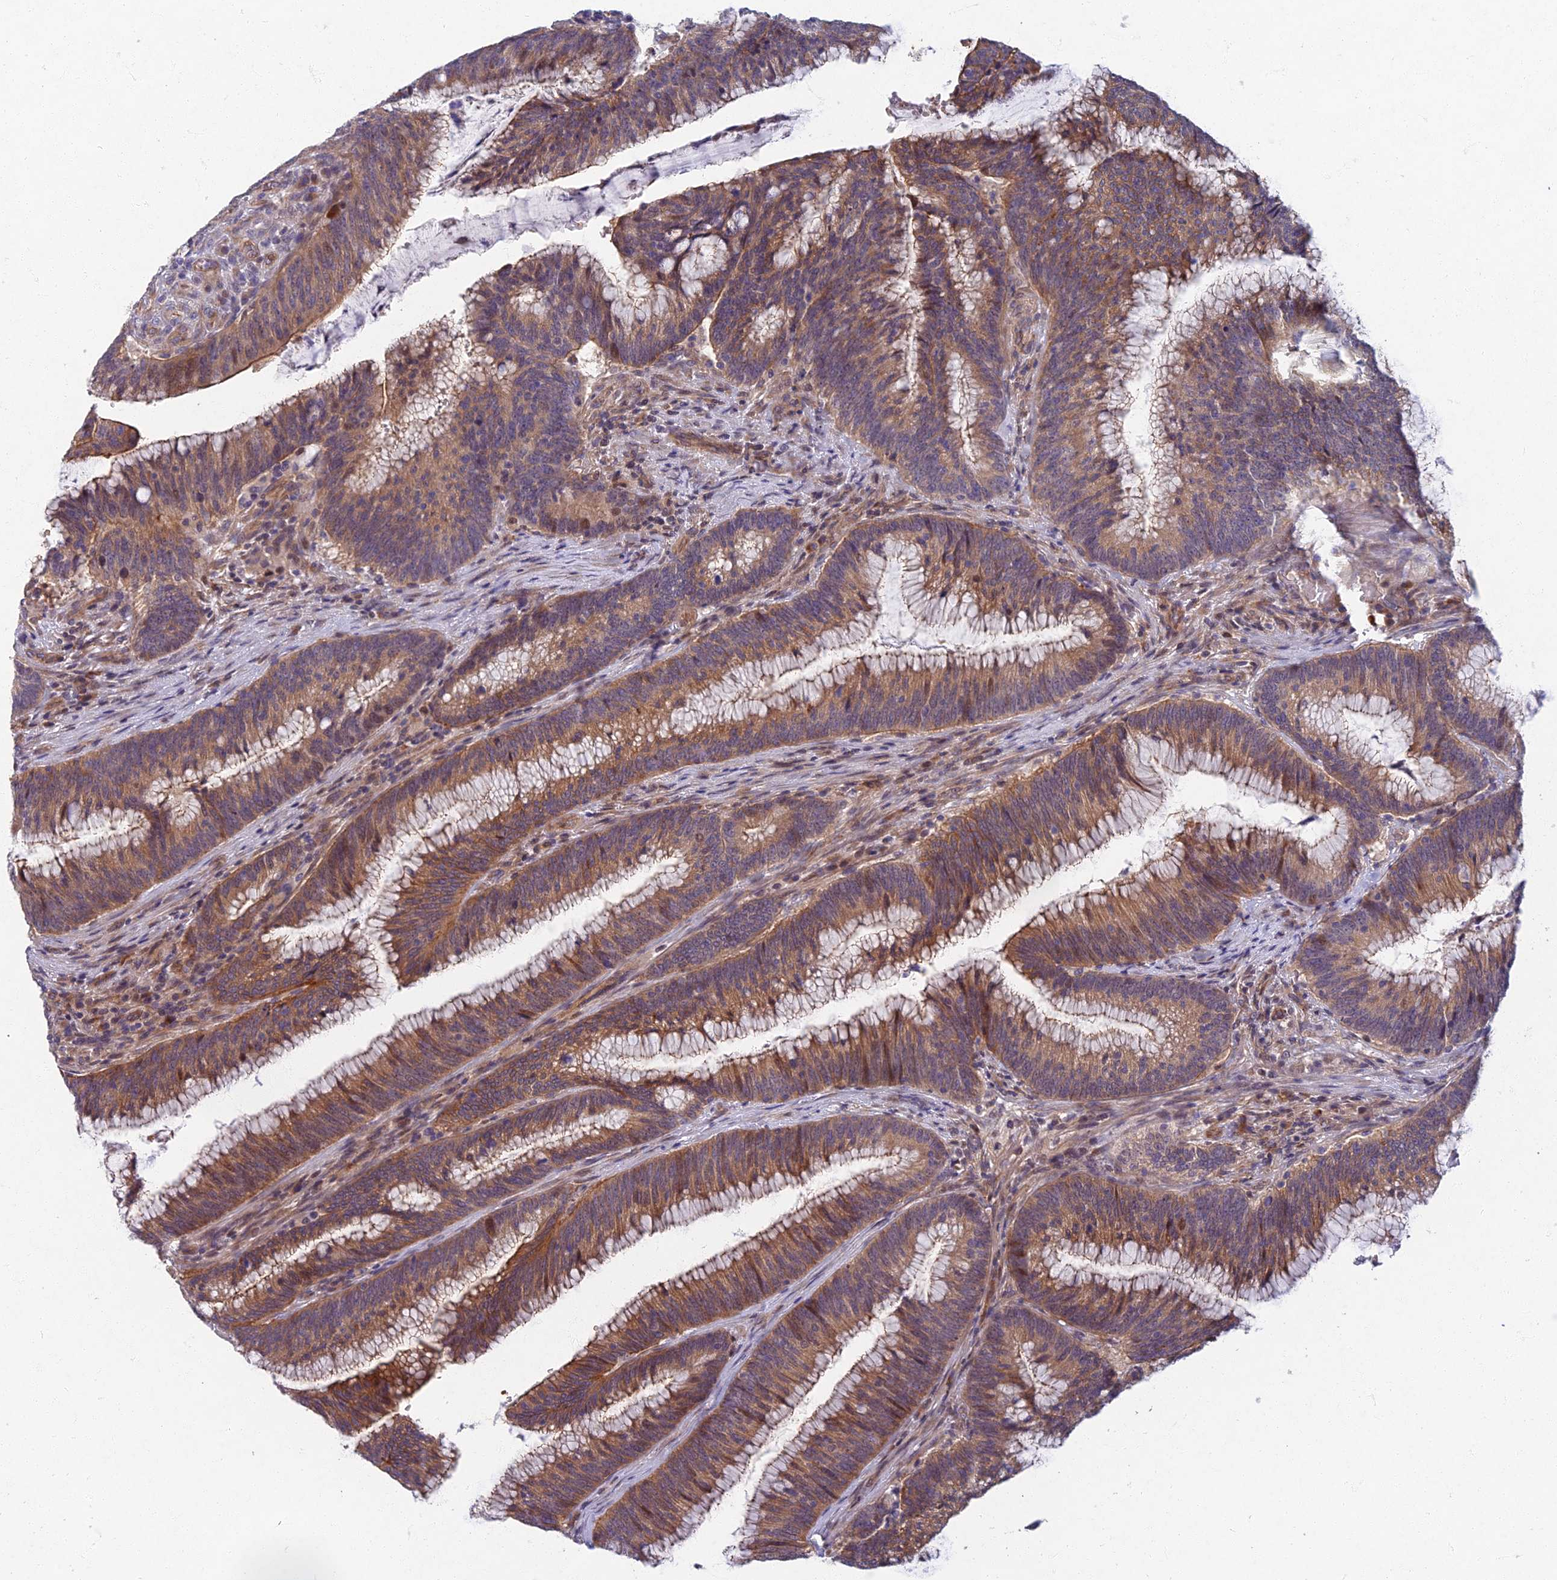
{"staining": {"intensity": "moderate", "quantity": ">75%", "location": "cytoplasmic/membranous"}, "tissue": "colorectal cancer", "cell_type": "Tumor cells", "image_type": "cancer", "snomed": [{"axis": "morphology", "description": "Adenocarcinoma, NOS"}, {"axis": "topography", "description": "Rectum"}], "caption": "An immunohistochemistry histopathology image of tumor tissue is shown. Protein staining in brown highlights moderate cytoplasmic/membranous positivity in colorectal cancer (adenocarcinoma) within tumor cells. (DAB (3,3'-diaminobenzidine) IHC with brightfield microscopy, high magnification).", "gene": "RHBDL2", "patient": {"sex": "female", "age": 77}}